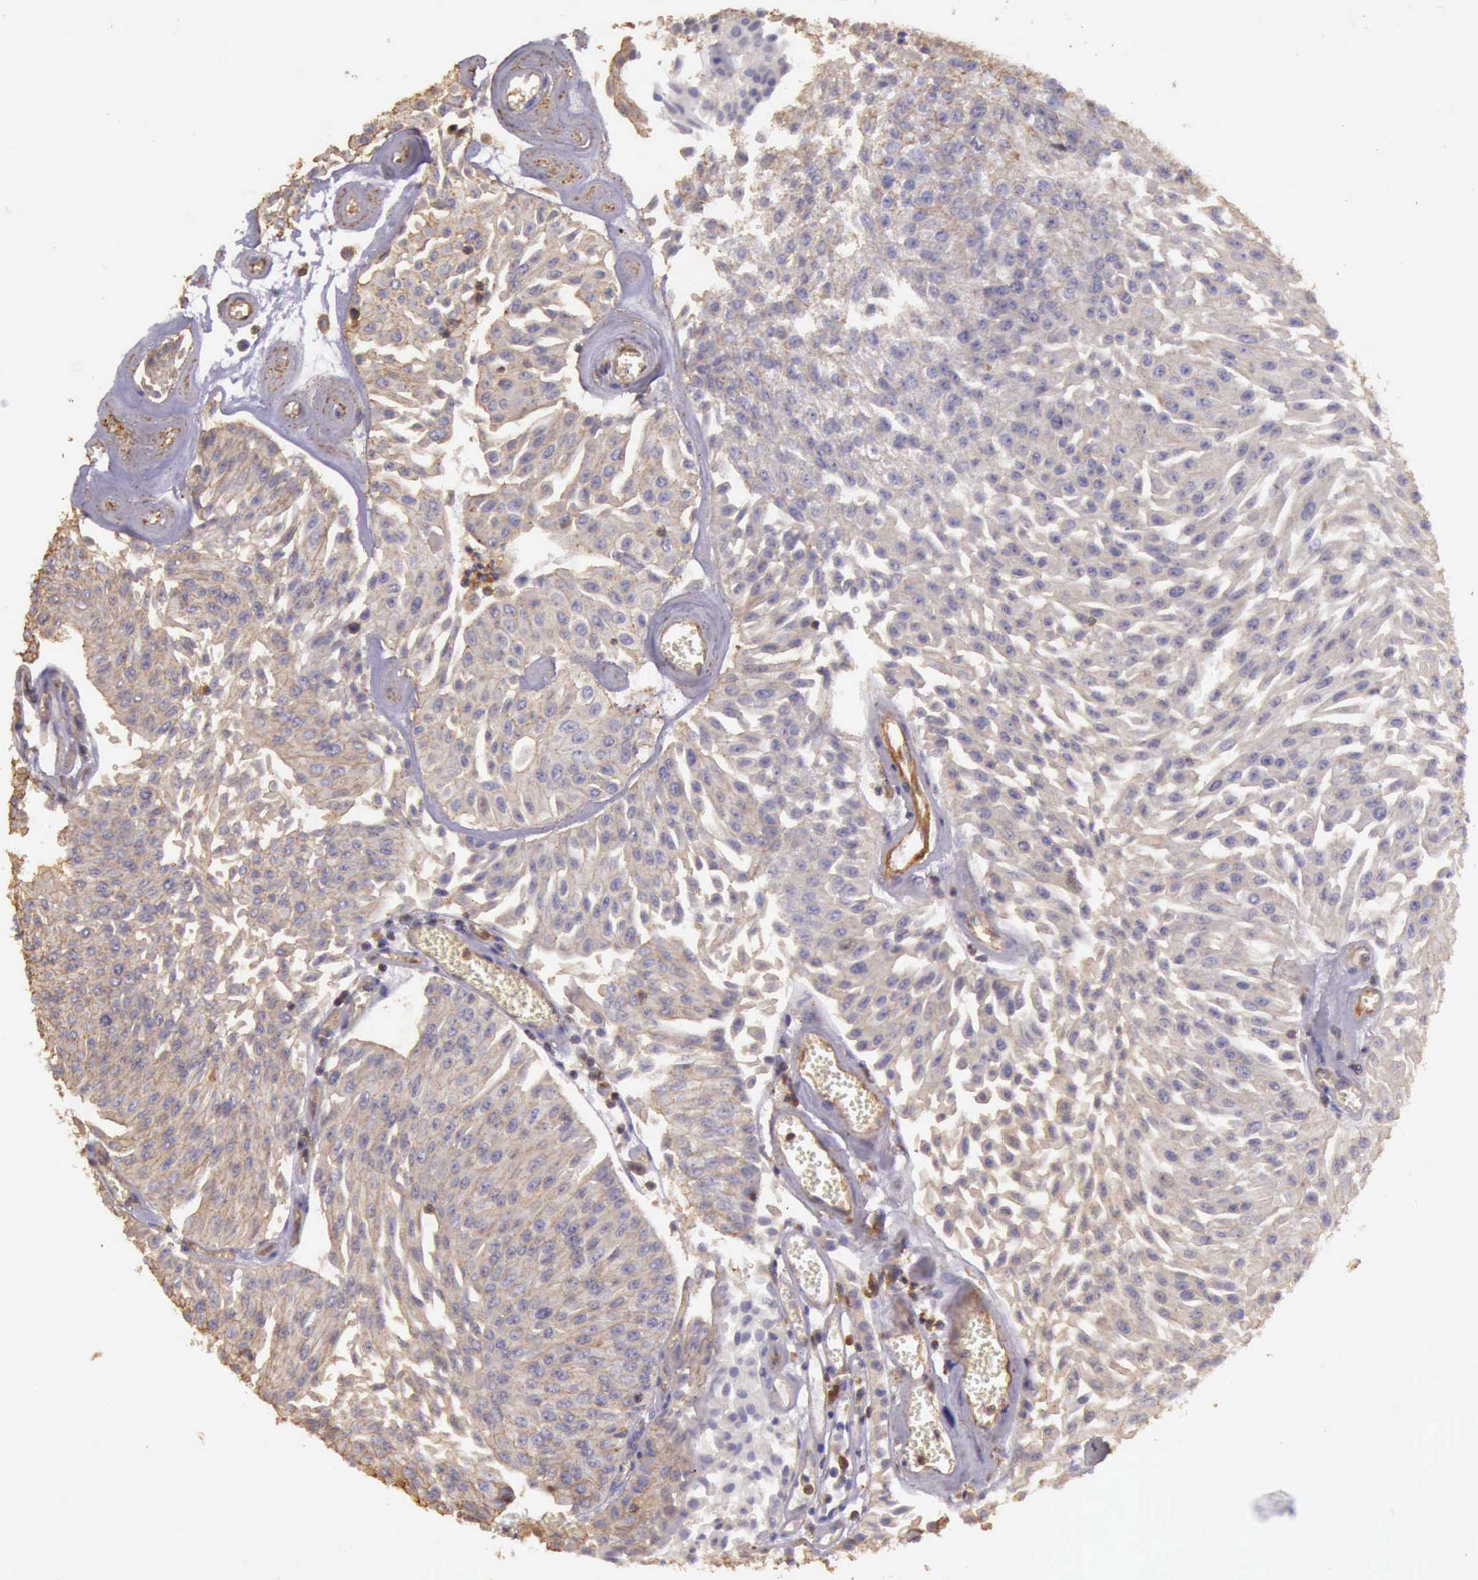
{"staining": {"intensity": "weak", "quantity": "25%-75%", "location": "cytoplasmic/membranous"}, "tissue": "urothelial cancer", "cell_type": "Tumor cells", "image_type": "cancer", "snomed": [{"axis": "morphology", "description": "Urothelial carcinoma, Low grade"}, {"axis": "topography", "description": "Urinary bladder"}], "caption": "Brown immunohistochemical staining in human low-grade urothelial carcinoma demonstrates weak cytoplasmic/membranous staining in approximately 25%-75% of tumor cells.", "gene": "ARHGAP4", "patient": {"sex": "male", "age": 86}}